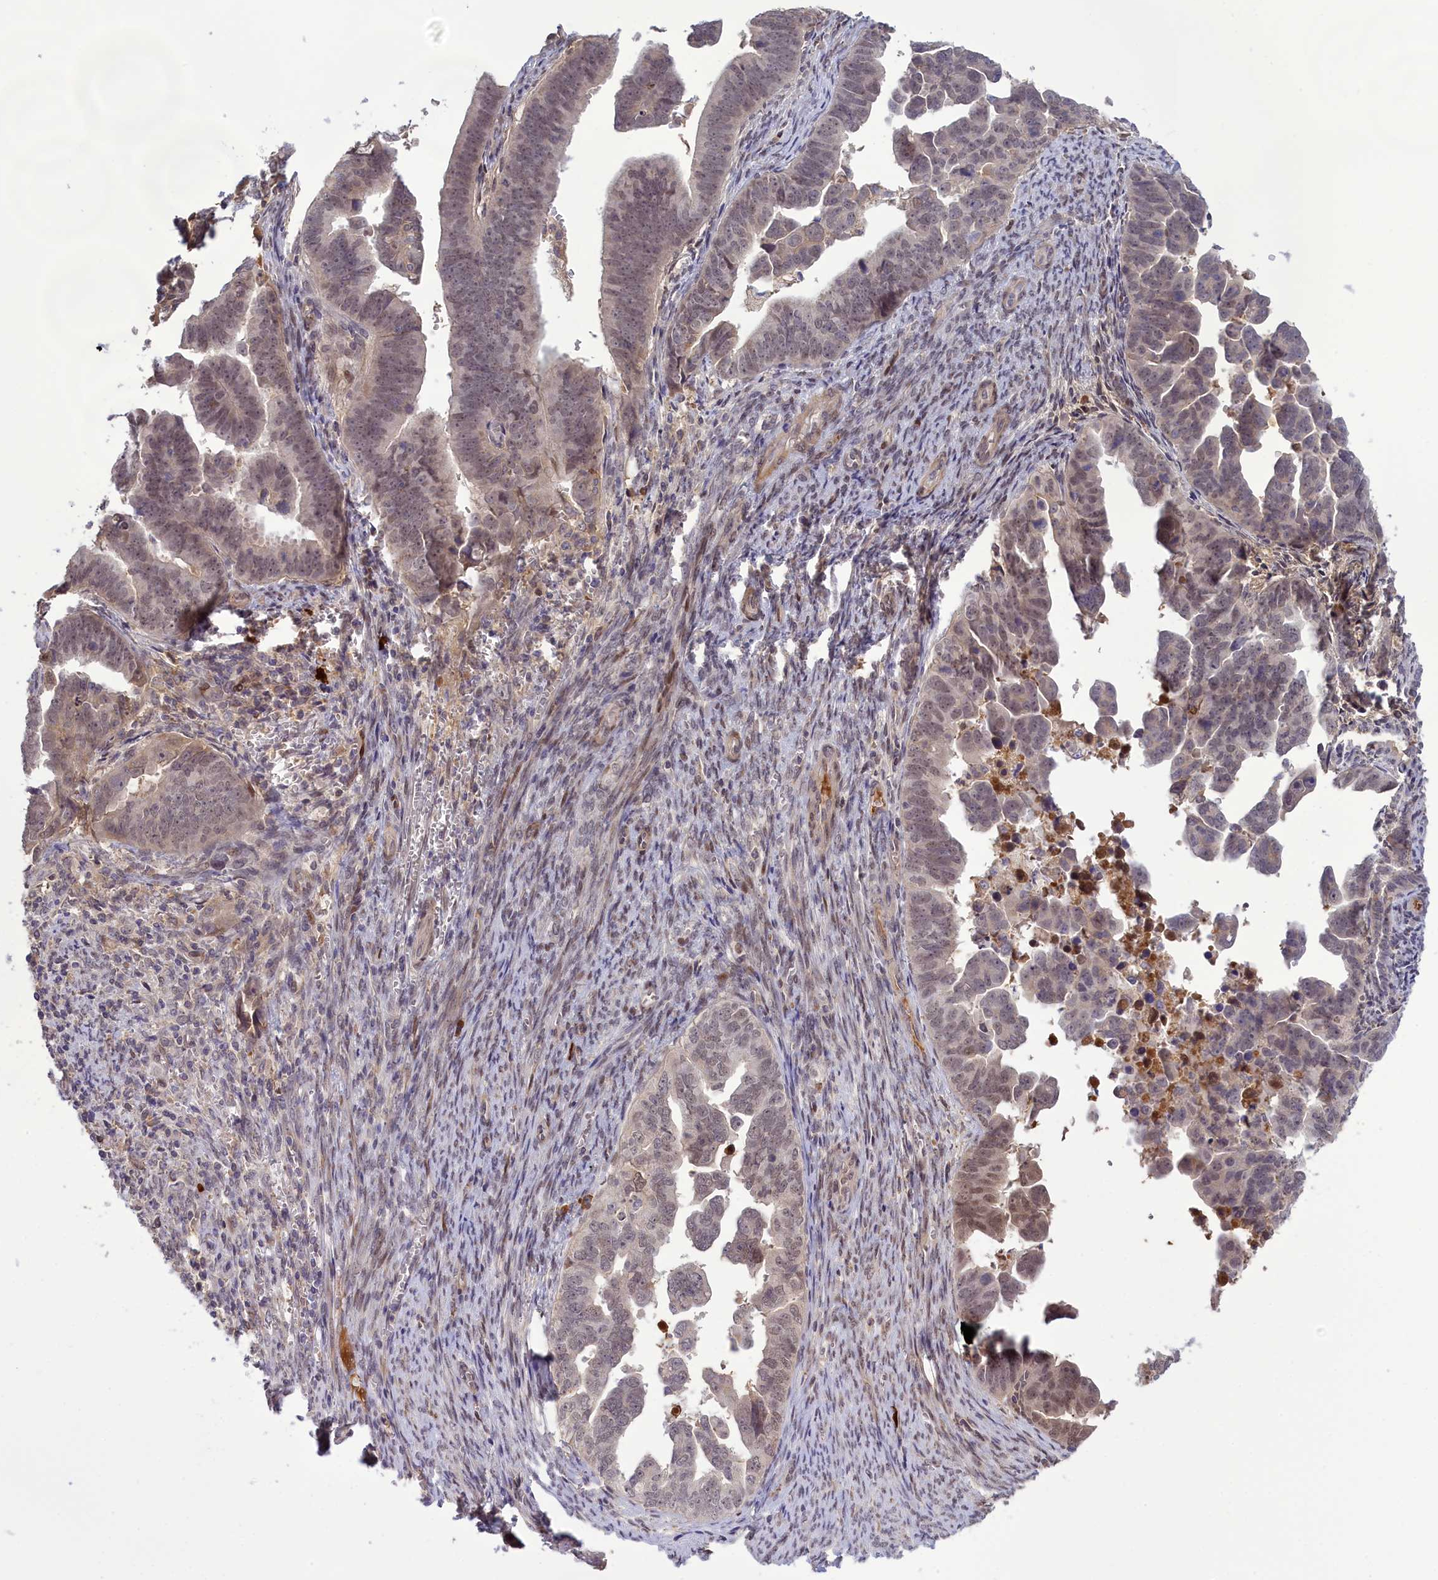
{"staining": {"intensity": "weak", "quantity": "25%-75%", "location": "nuclear"}, "tissue": "endometrial cancer", "cell_type": "Tumor cells", "image_type": "cancer", "snomed": [{"axis": "morphology", "description": "Adenocarcinoma, NOS"}, {"axis": "topography", "description": "Endometrium"}], "caption": "Adenocarcinoma (endometrial) stained with DAB (3,3'-diaminobenzidine) immunohistochemistry (IHC) exhibits low levels of weak nuclear staining in about 25%-75% of tumor cells. (DAB (3,3'-diaminobenzidine) IHC, brown staining for protein, blue staining for nuclei).", "gene": "RRAD", "patient": {"sex": "female", "age": 75}}